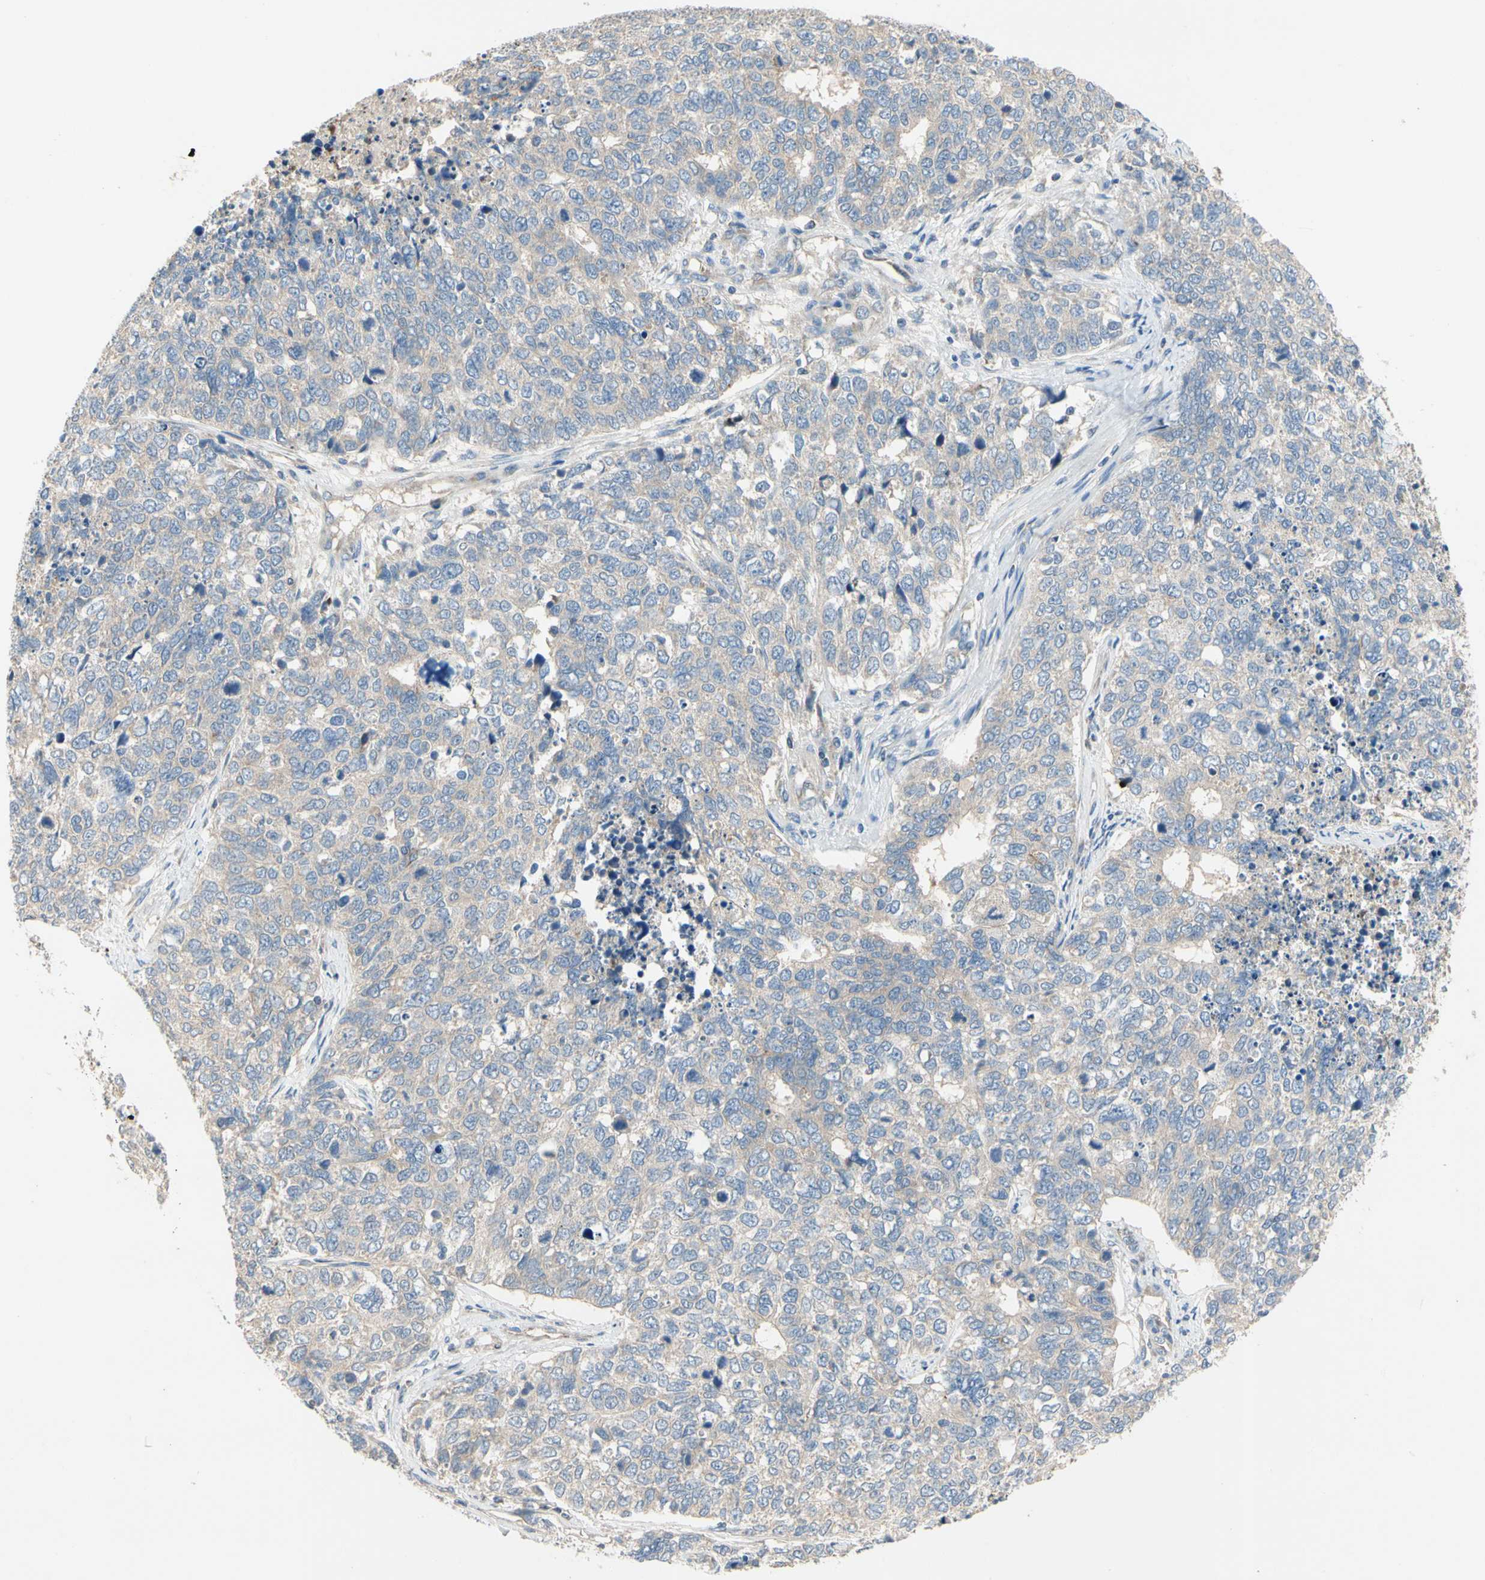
{"staining": {"intensity": "weak", "quantity": ">75%", "location": "cytoplasmic/membranous"}, "tissue": "cervical cancer", "cell_type": "Tumor cells", "image_type": "cancer", "snomed": [{"axis": "morphology", "description": "Squamous cell carcinoma, NOS"}, {"axis": "topography", "description": "Cervix"}], "caption": "This is a photomicrograph of immunohistochemistry (IHC) staining of cervical cancer (squamous cell carcinoma), which shows weak staining in the cytoplasmic/membranous of tumor cells.", "gene": "KLHDC8B", "patient": {"sex": "female", "age": 63}}